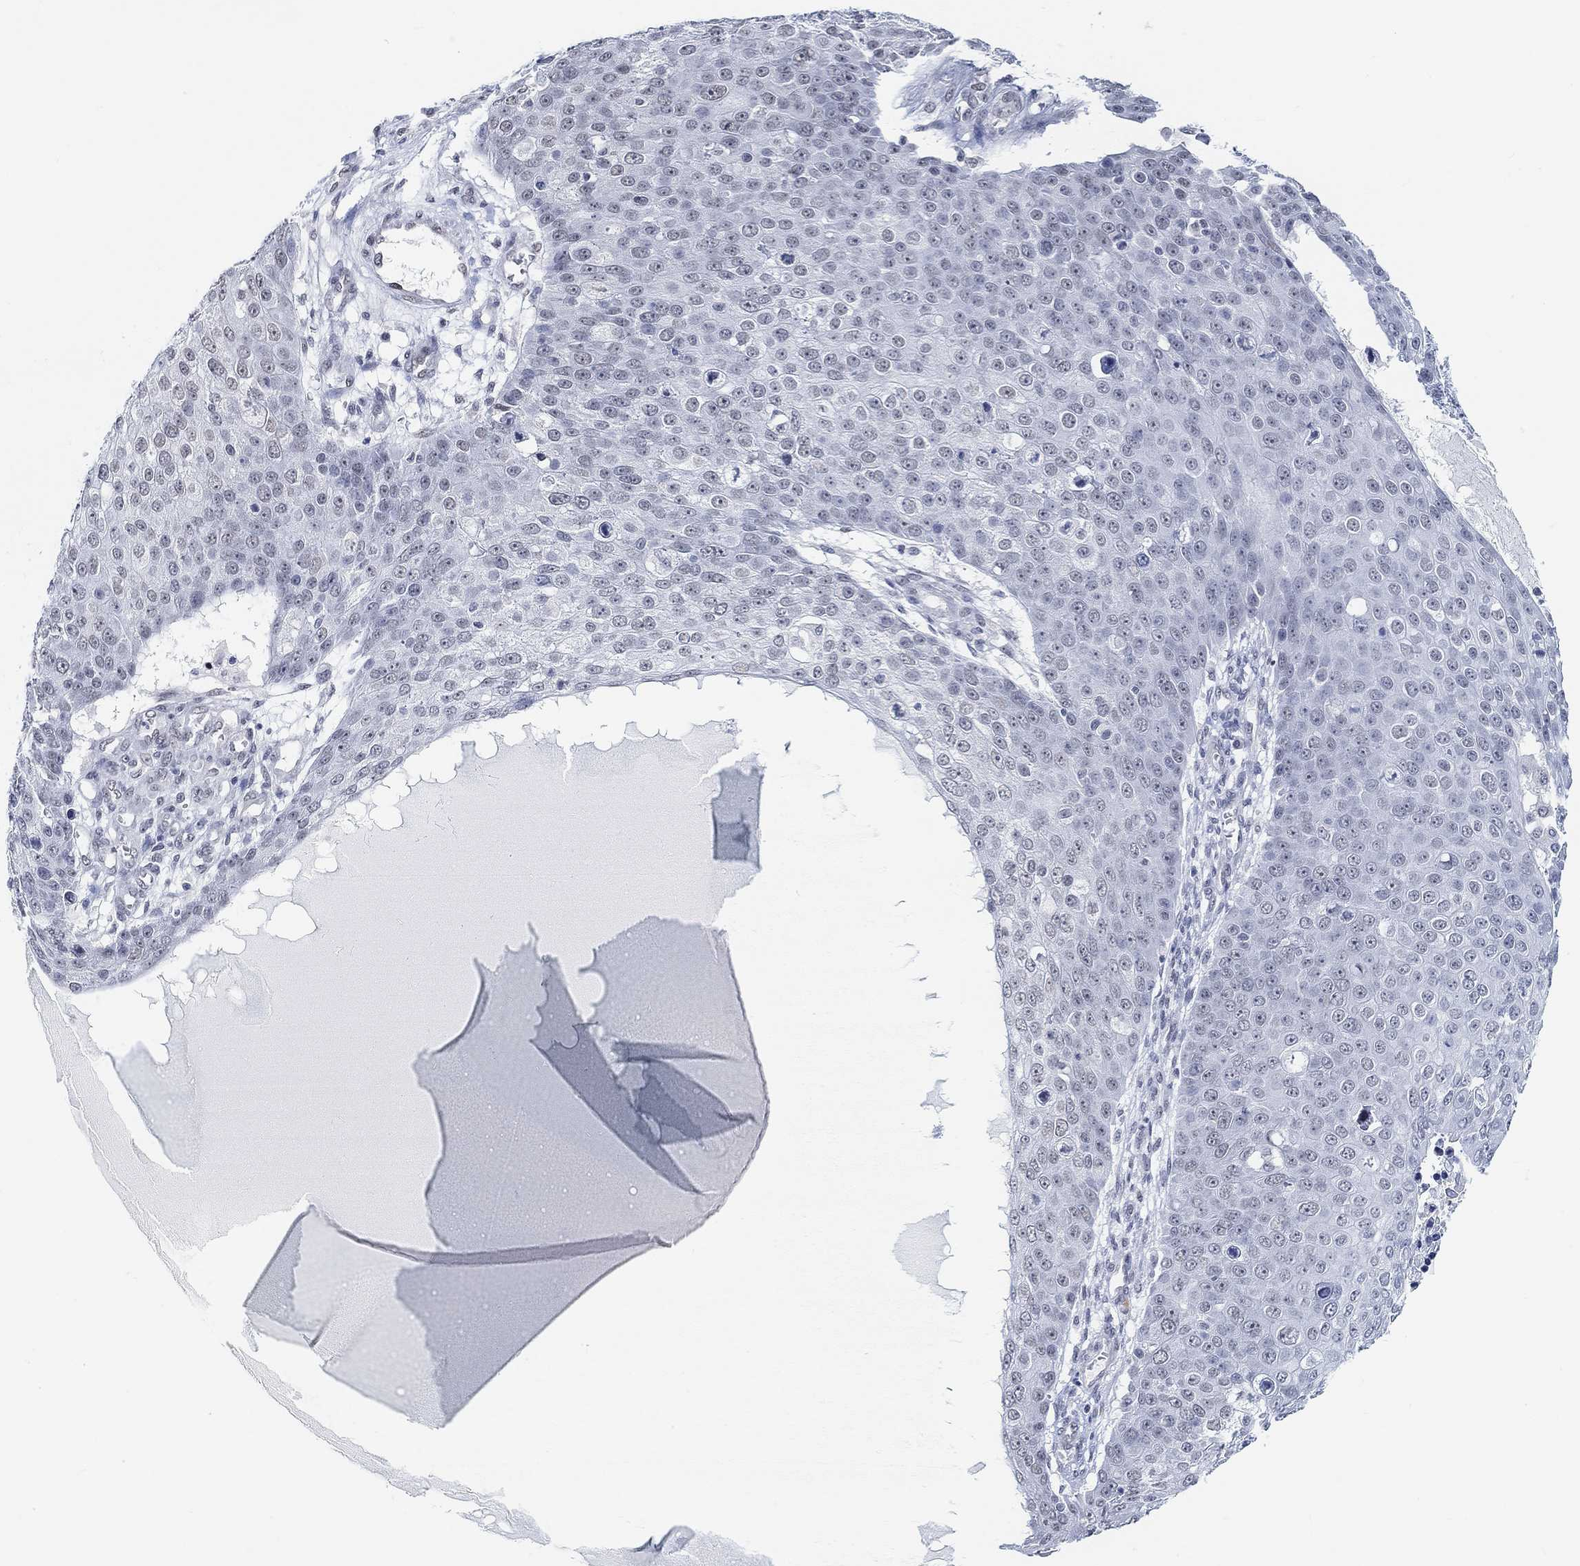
{"staining": {"intensity": "negative", "quantity": "none", "location": "none"}, "tissue": "skin cancer", "cell_type": "Tumor cells", "image_type": "cancer", "snomed": [{"axis": "morphology", "description": "Squamous cell carcinoma, NOS"}, {"axis": "topography", "description": "Skin"}], "caption": "Human skin cancer (squamous cell carcinoma) stained for a protein using IHC displays no expression in tumor cells.", "gene": "PURG", "patient": {"sex": "male", "age": 71}}